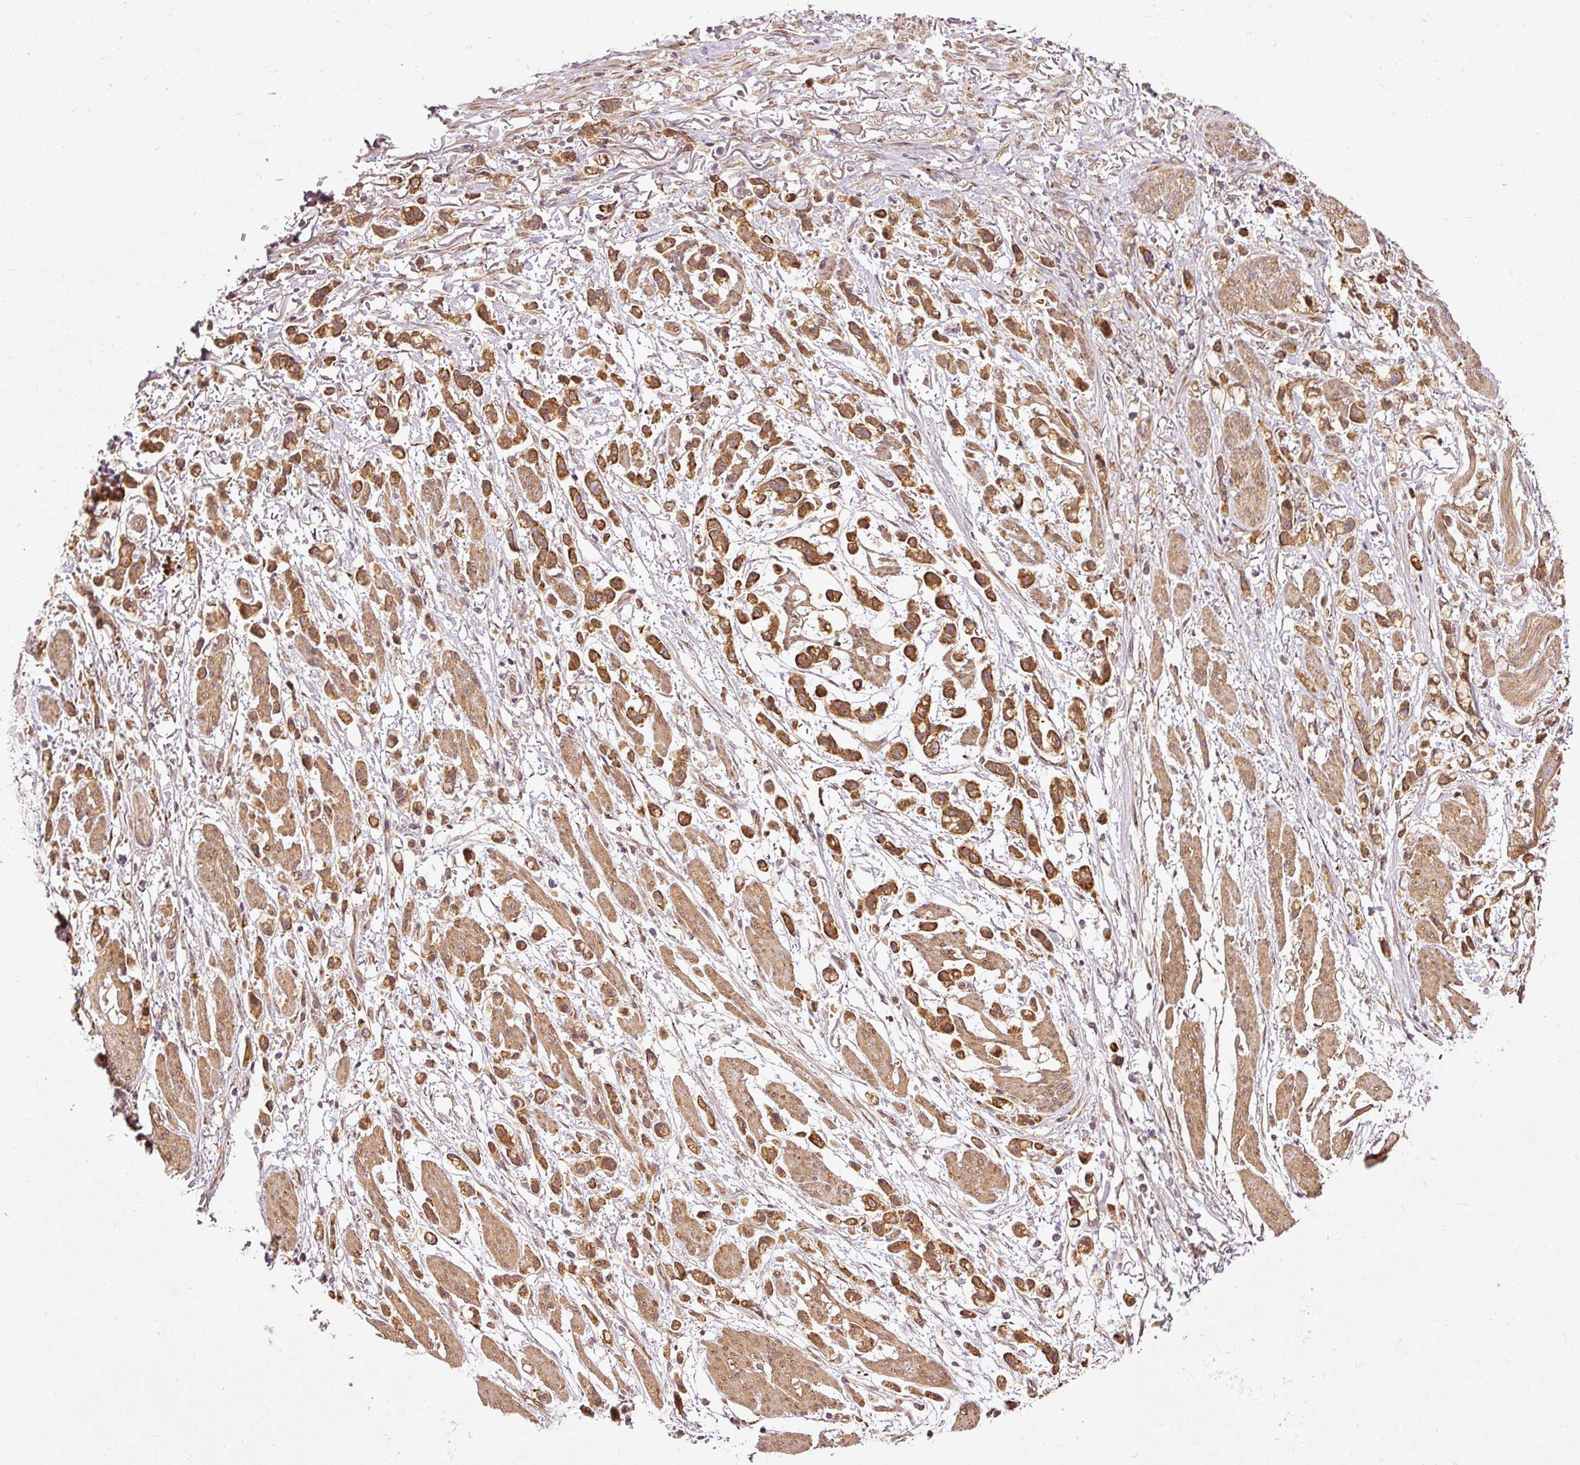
{"staining": {"intensity": "strong", "quantity": ">75%", "location": "cytoplasmic/membranous"}, "tissue": "stomach cancer", "cell_type": "Tumor cells", "image_type": "cancer", "snomed": [{"axis": "morphology", "description": "Adenocarcinoma, NOS"}, {"axis": "topography", "description": "Stomach"}], "caption": "Protein expression analysis of human stomach cancer reveals strong cytoplasmic/membranous expression in about >75% of tumor cells.", "gene": "MIF4GD", "patient": {"sex": "female", "age": 81}}